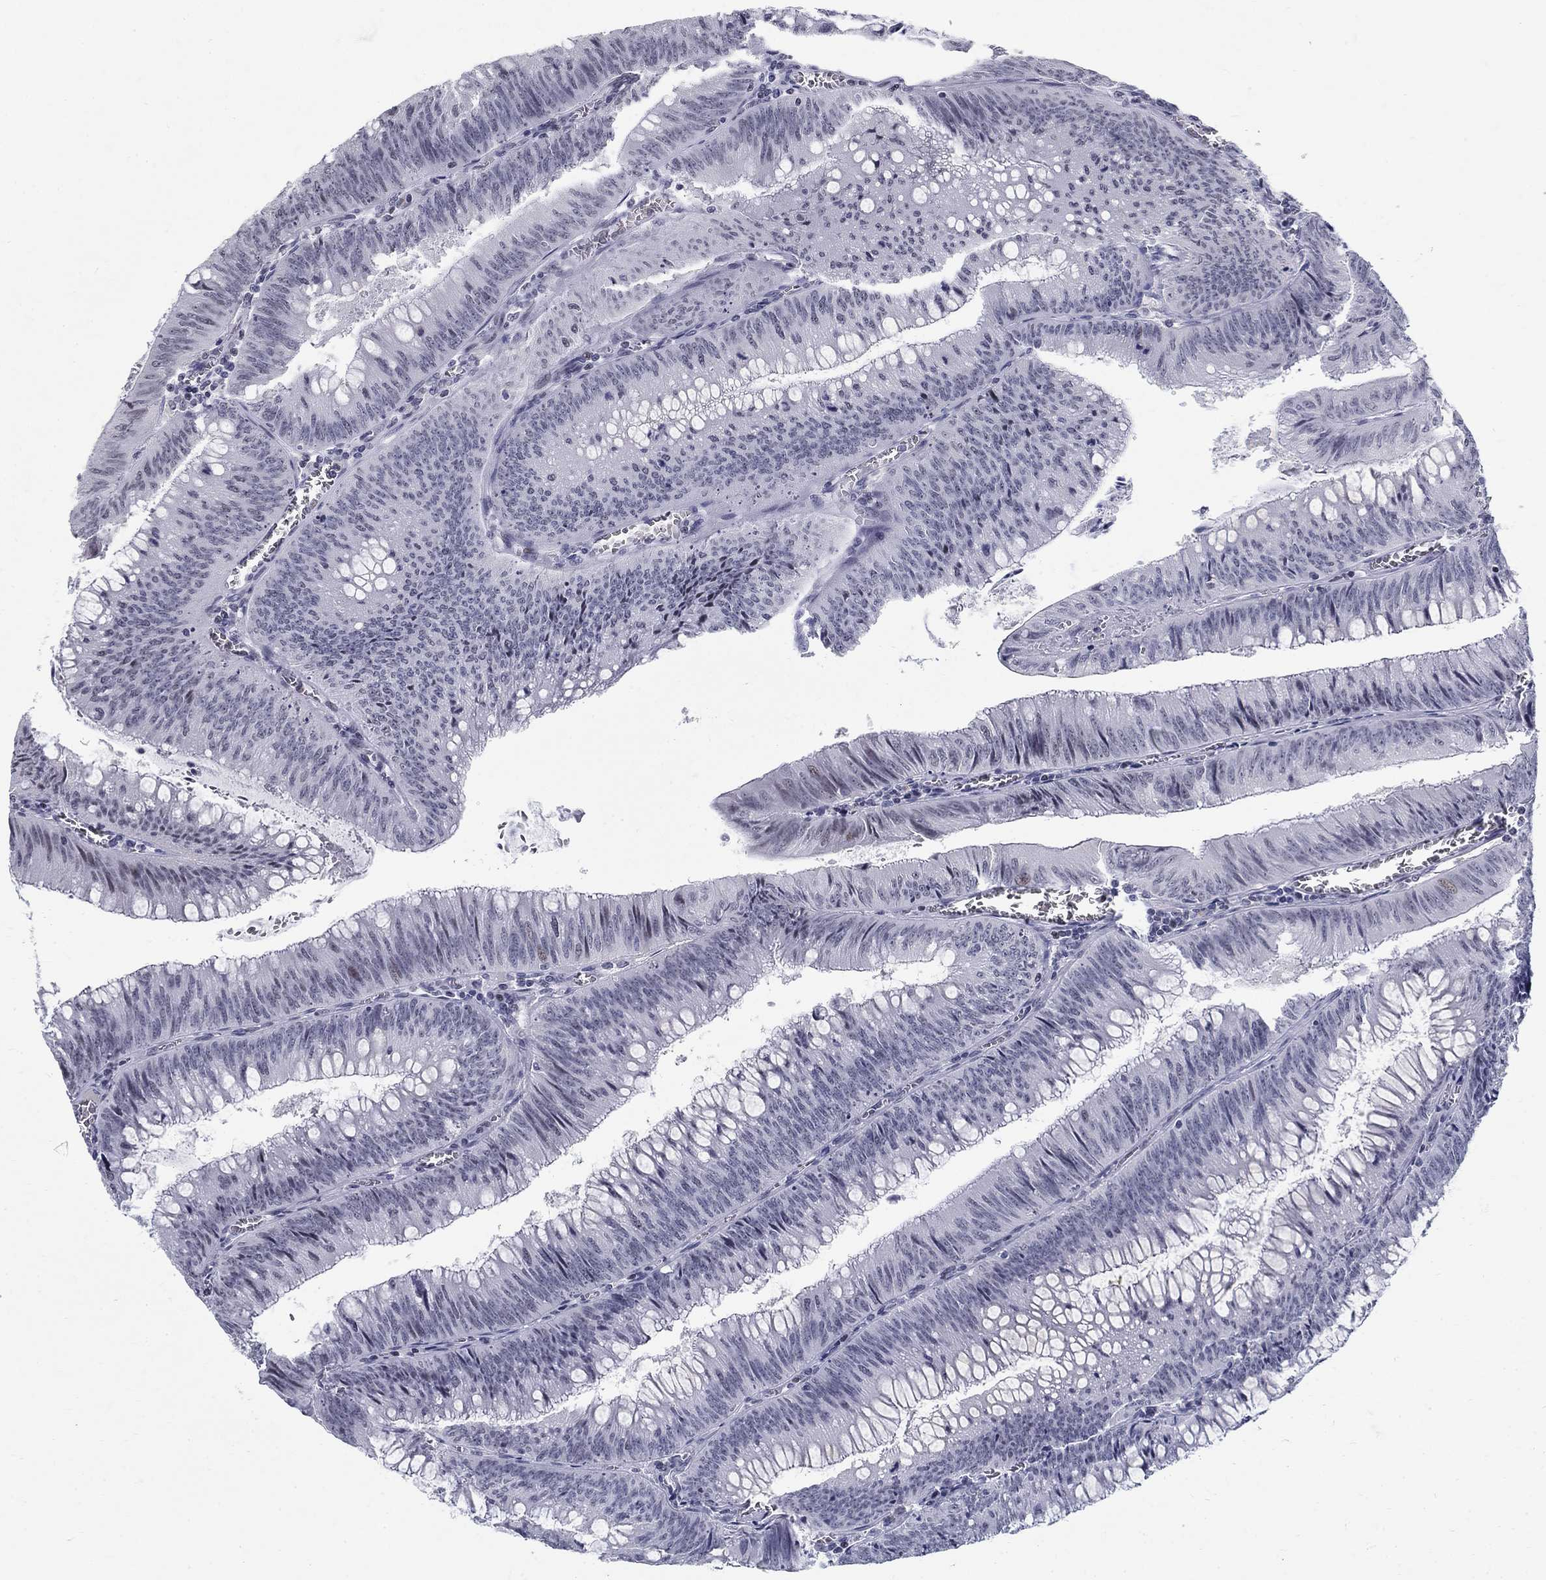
{"staining": {"intensity": "negative", "quantity": "none", "location": "none"}, "tissue": "colorectal cancer", "cell_type": "Tumor cells", "image_type": "cancer", "snomed": [{"axis": "morphology", "description": "Adenocarcinoma, NOS"}, {"axis": "topography", "description": "Rectum"}], "caption": "IHC of colorectal cancer (adenocarcinoma) demonstrates no positivity in tumor cells.", "gene": "BHLHE22", "patient": {"sex": "female", "age": 72}}